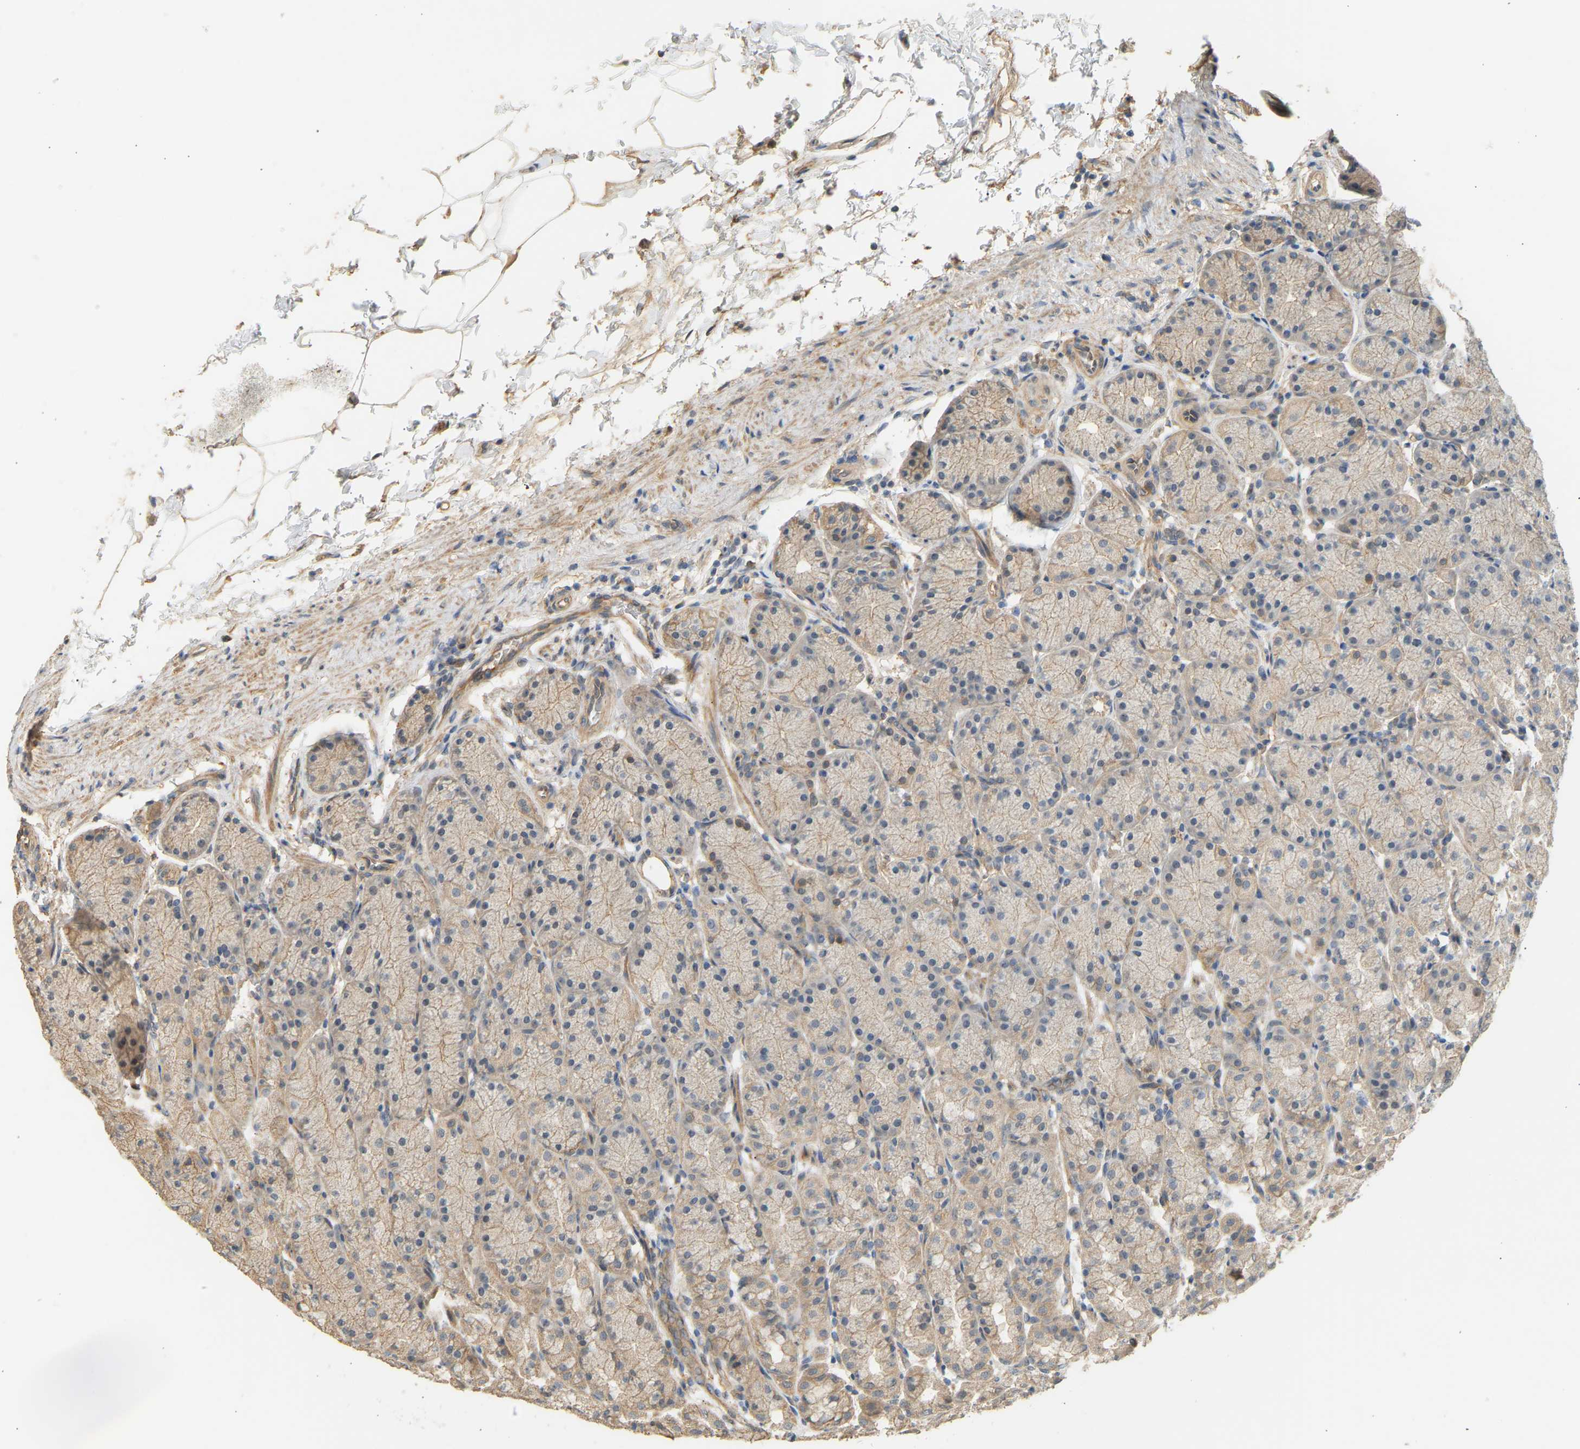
{"staining": {"intensity": "moderate", "quantity": ">75%", "location": "cytoplasmic/membranous"}, "tissue": "stomach", "cell_type": "Glandular cells", "image_type": "normal", "snomed": [{"axis": "morphology", "description": "Normal tissue, NOS"}, {"axis": "topography", "description": "Stomach"}], "caption": "This is an image of immunohistochemistry staining of benign stomach, which shows moderate expression in the cytoplasmic/membranous of glandular cells.", "gene": "RGL1", "patient": {"sex": "male", "age": 42}}